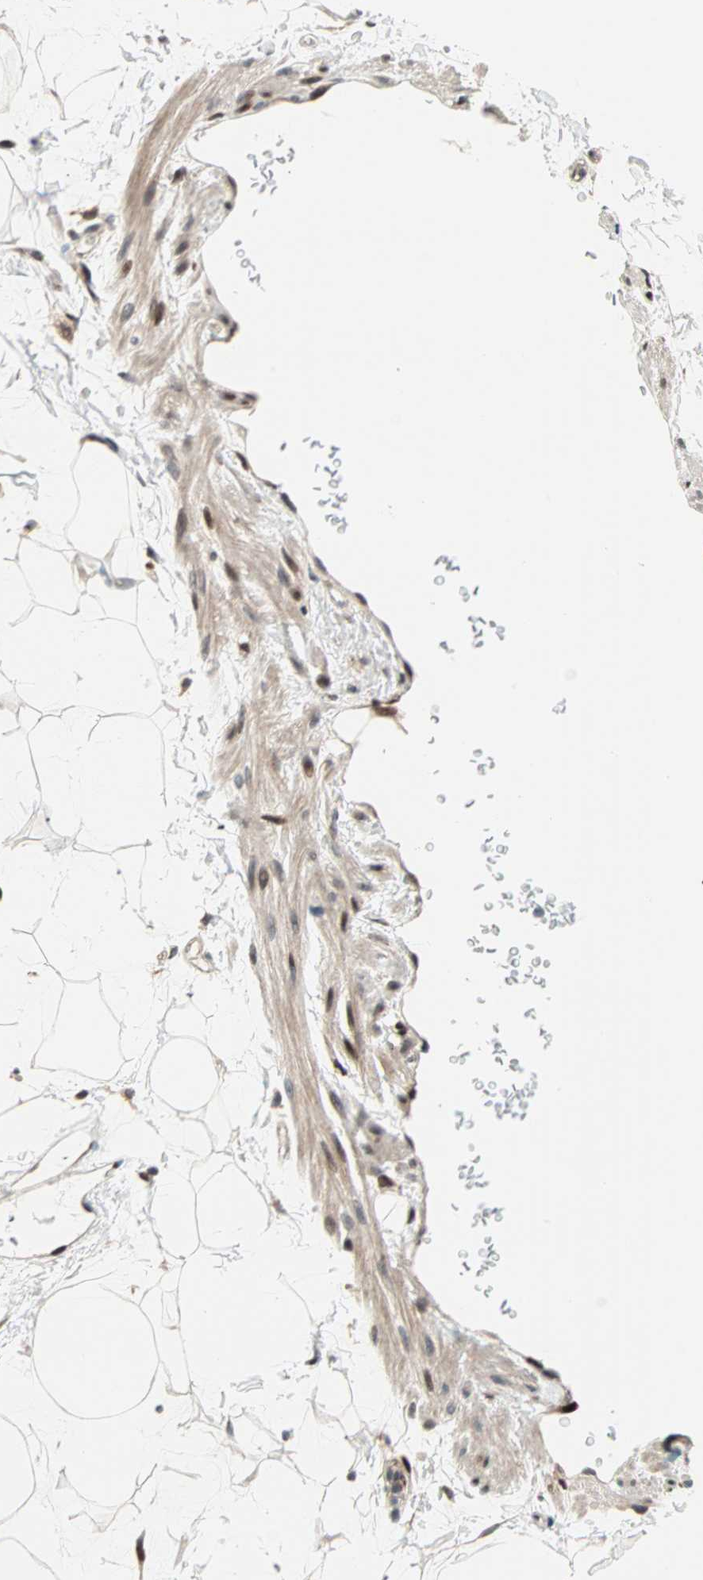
{"staining": {"intensity": "negative", "quantity": "none", "location": "none"}, "tissue": "adipose tissue", "cell_type": "Adipocytes", "image_type": "normal", "snomed": [{"axis": "morphology", "description": "Normal tissue, NOS"}, {"axis": "topography", "description": "Soft tissue"}], "caption": "This is an IHC photomicrograph of benign adipose tissue. There is no expression in adipocytes.", "gene": "HECW1", "patient": {"sex": "male", "age": 72}}